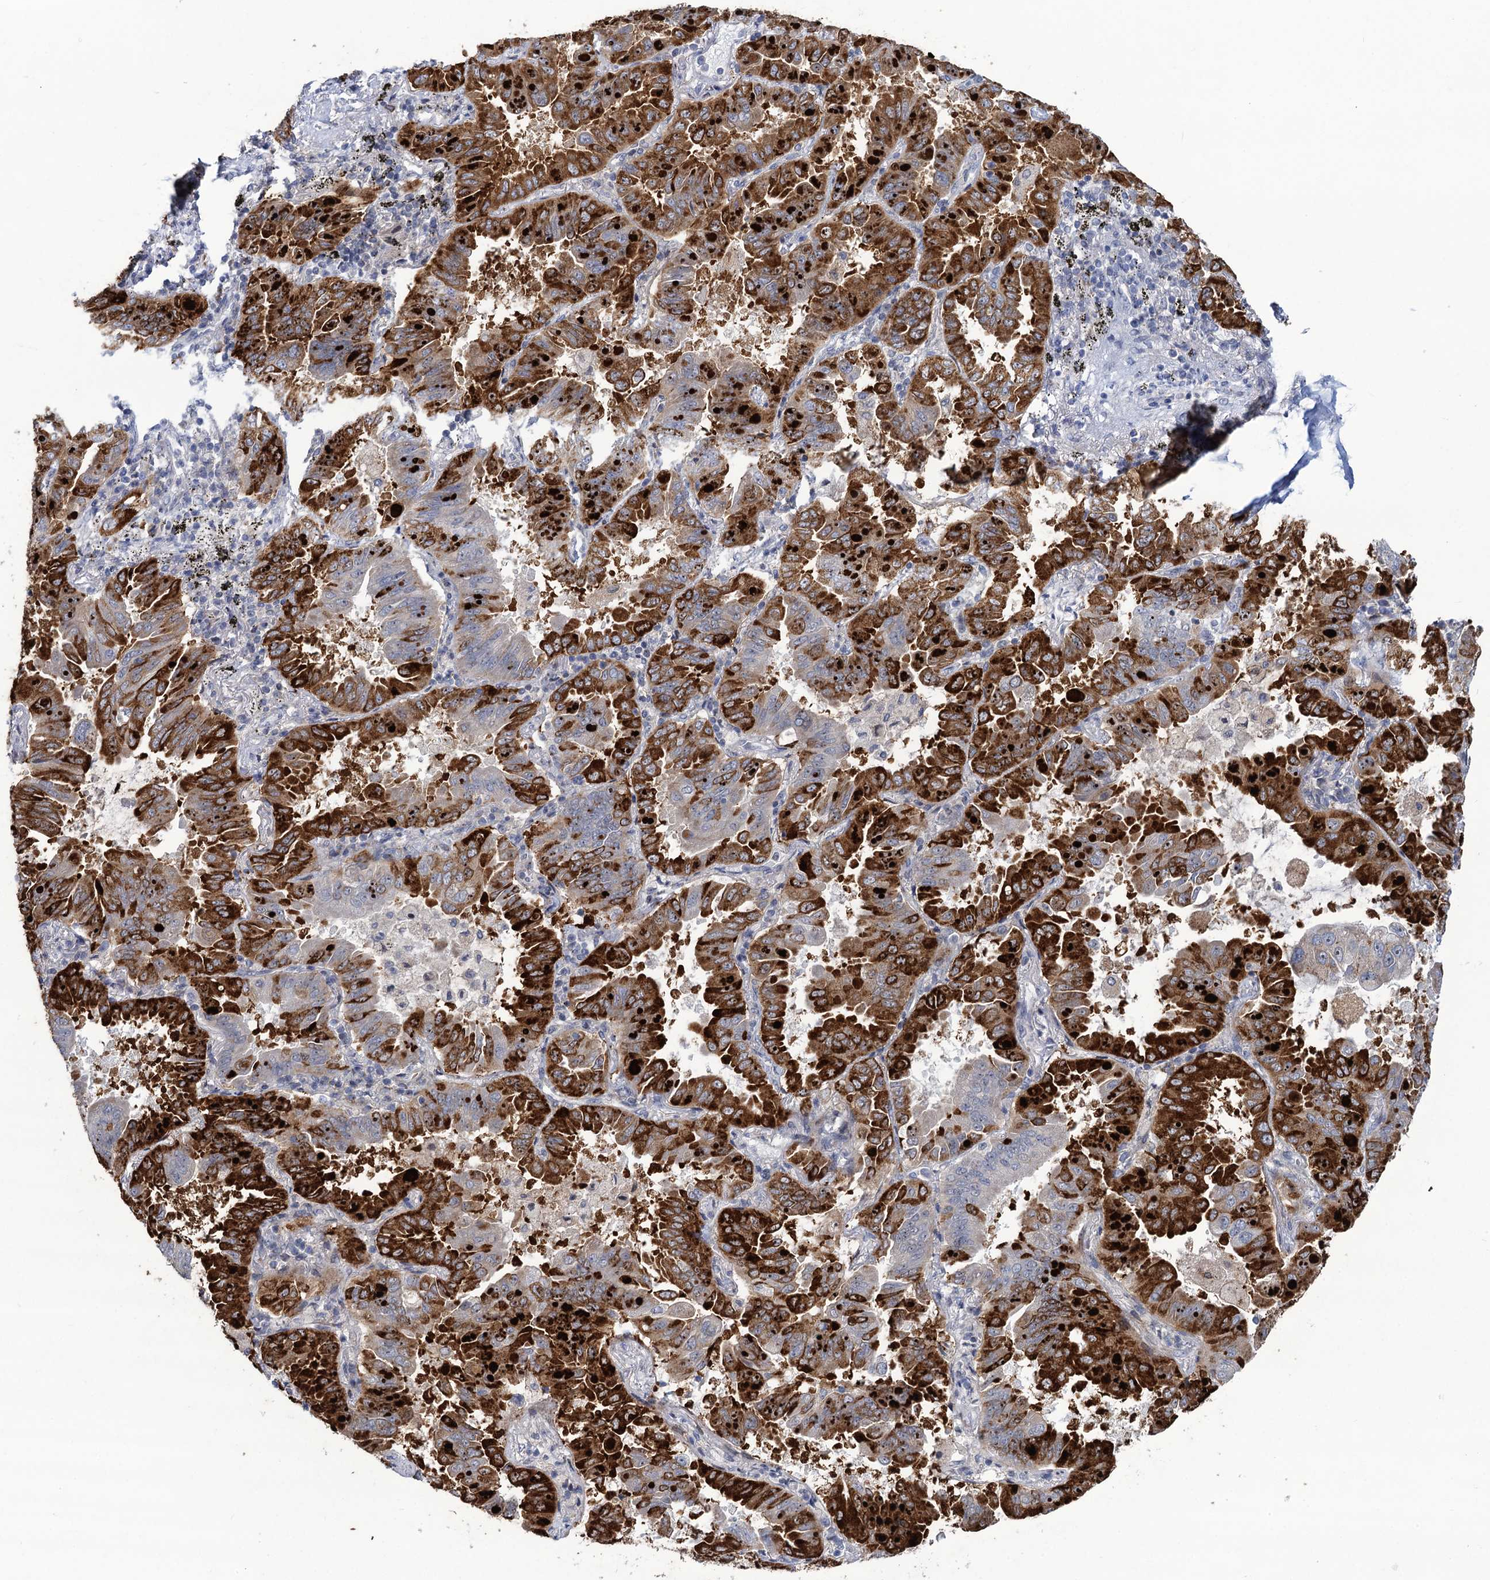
{"staining": {"intensity": "strong", "quantity": "25%-75%", "location": "cytoplasmic/membranous"}, "tissue": "lung cancer", "cell_type": "Tumor cells", "image_type": "cancer", "snomed": [{"axis": "morphology", "description": "Adenocarcinoma, NOS"}, {"axis": "topography", "description": "Lung"}], "caption": "Lung adenocarcinoma stained with IHC reveals strong cytoplasmic/membranous staining in about 25%-75% of tumor cells.", "gene": "QPCTL", "patient": {"sex": "male", "age": 64}}